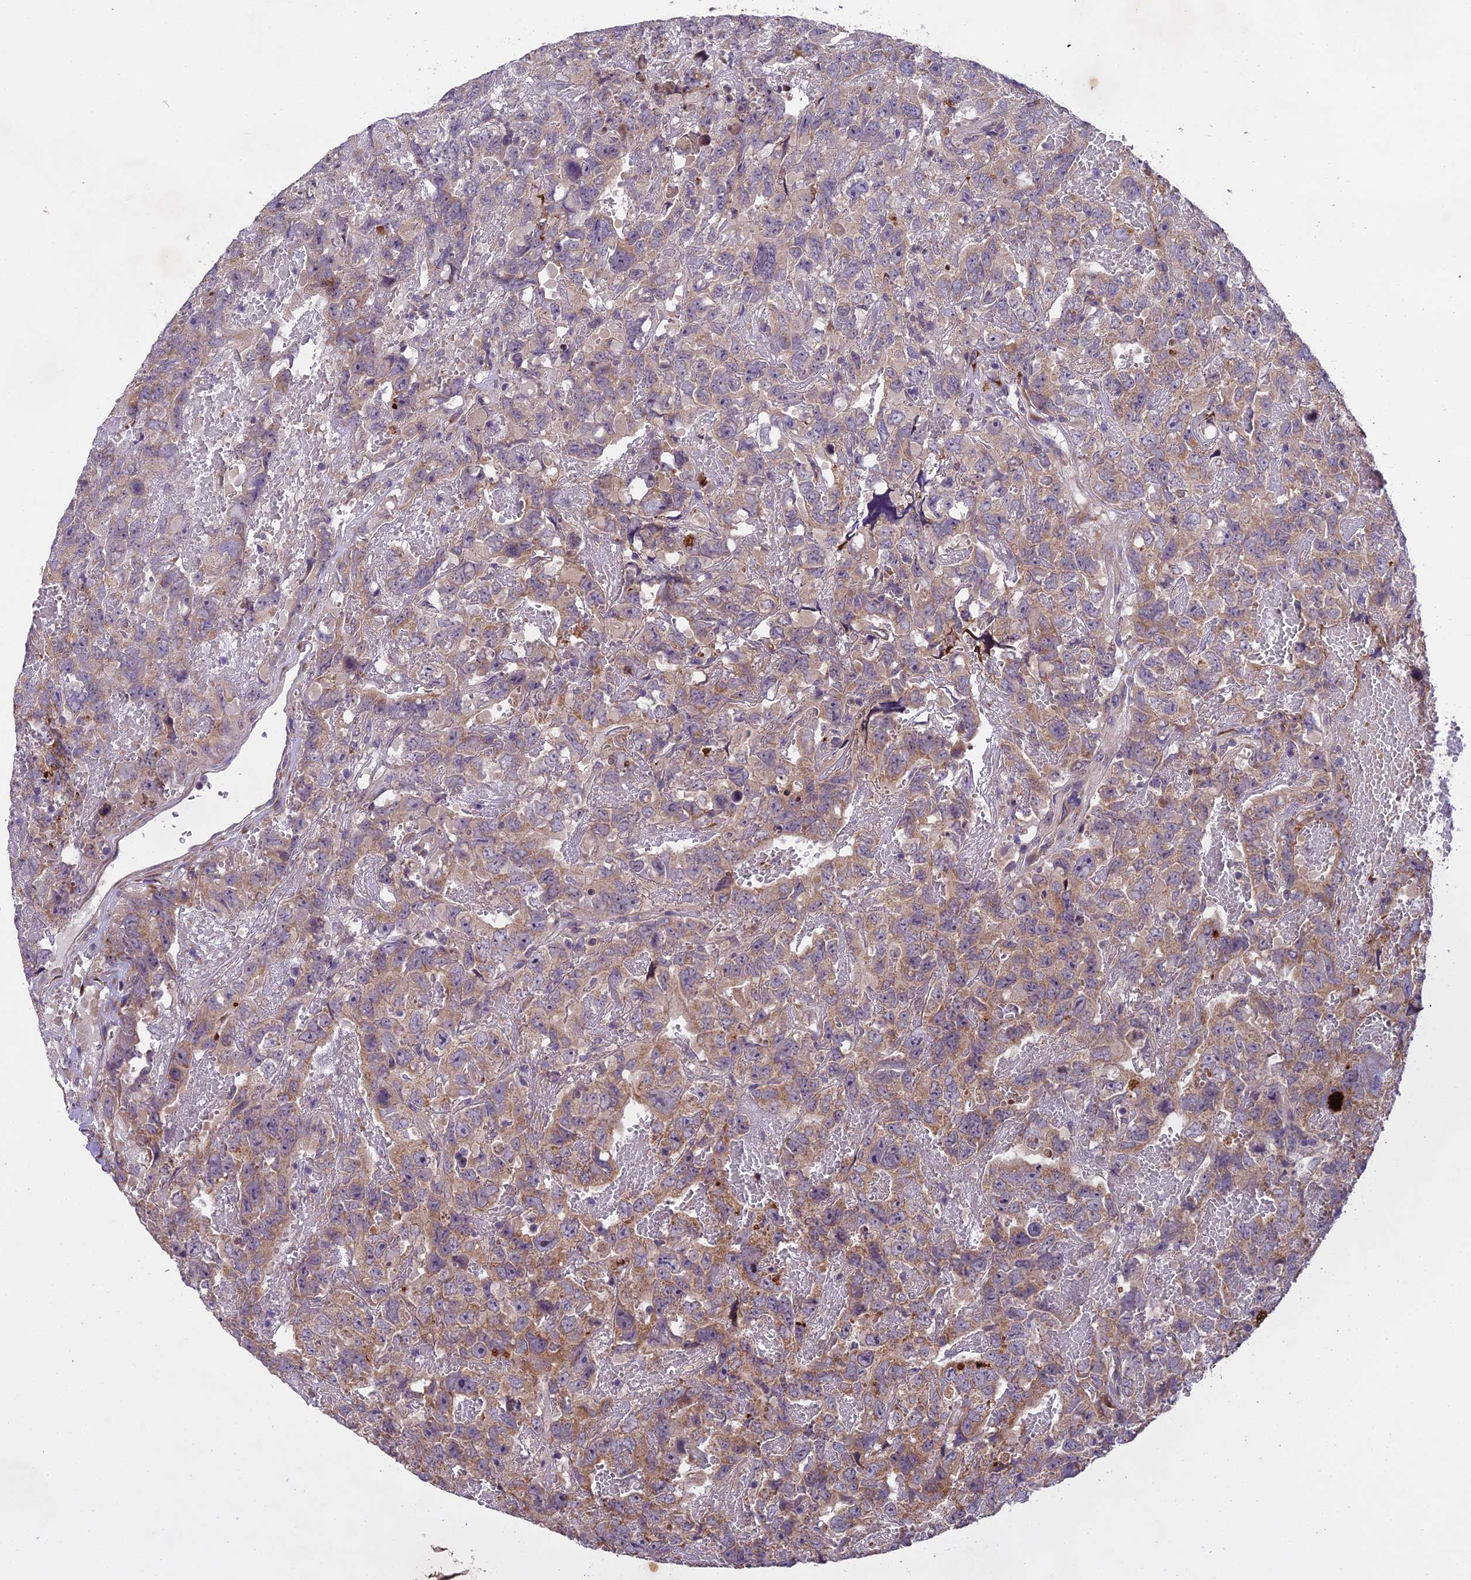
{"staining": {"intensity": "weak", "quantity": "25%-75%", "location": "cytoplasmic/membranous"}, "tissue": "testis cancer", "cell_type": "Tumor cells", "image_type": "cancer", "snomed": [{"axis": "morphology", "description": "Carcinoma, Embryonal, NOS"}, {"axis": "topography", "description": "Testis"}], "caption": "This is an image of IHC staining of testis embryonal carcinoma, which shows weak positivity in the cytoplasmic/membranous of tumor cells.", "gene": "CENPL", "patient": {"sex": "male", "age": 45}}